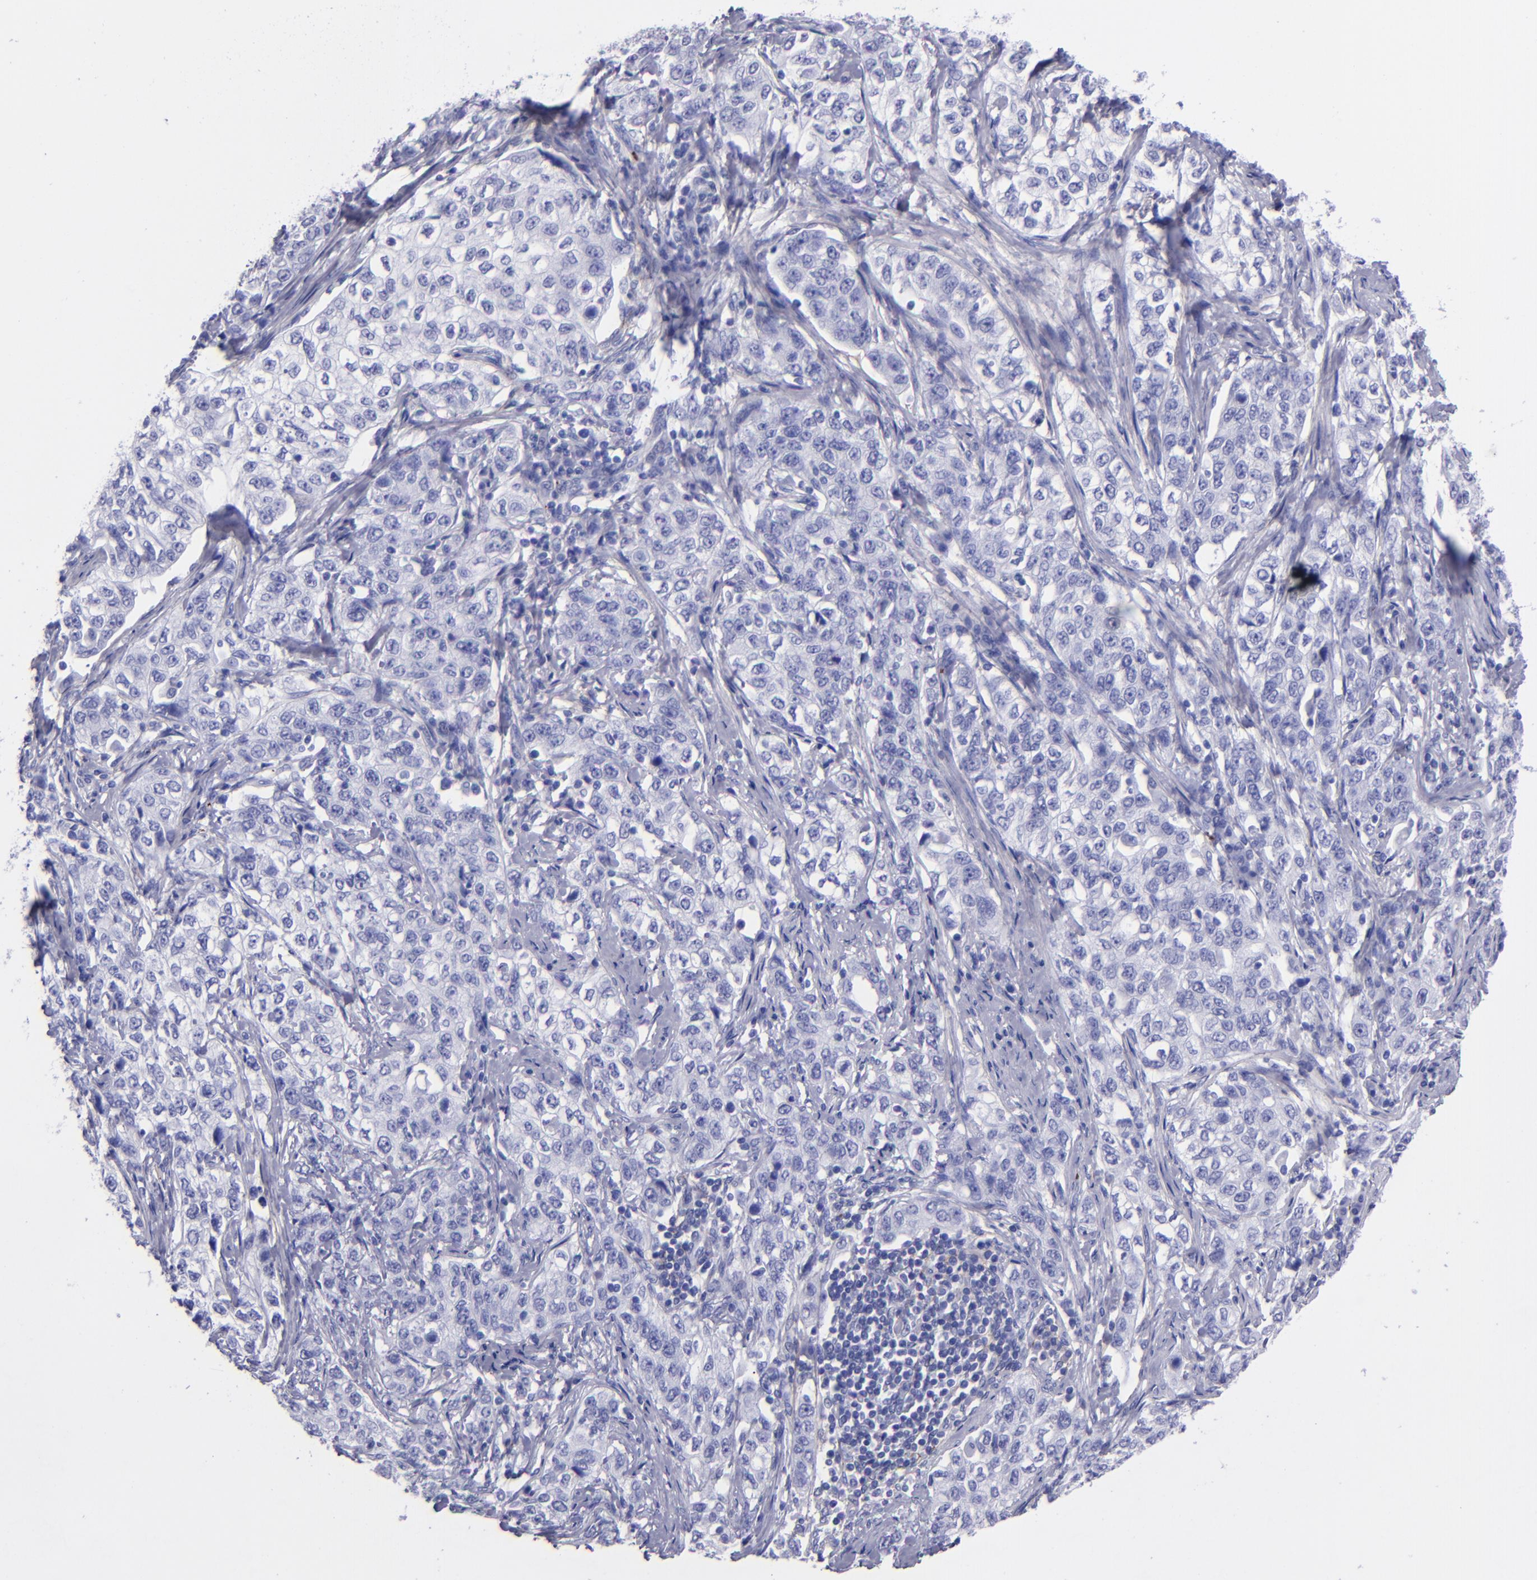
{"staining": {"intensity": "negative", "quantity": "none", "location": "none"}, "tissue": "stomach cancer", "cell_type": "Tumor cells", "image_type": "cancer", "snomed": [{"axis": "morphology", "description": "Adenocarcinoma, NOS"}, {"axis": "topography", "description": "Stomach"}], "caption": "Protein analysis of stomach cancer (adenocarcinoma) exhibits no significant expression in tumor cells.", "gene": "EFCAB13", "patient": {"sex": "male", "age": 48}}